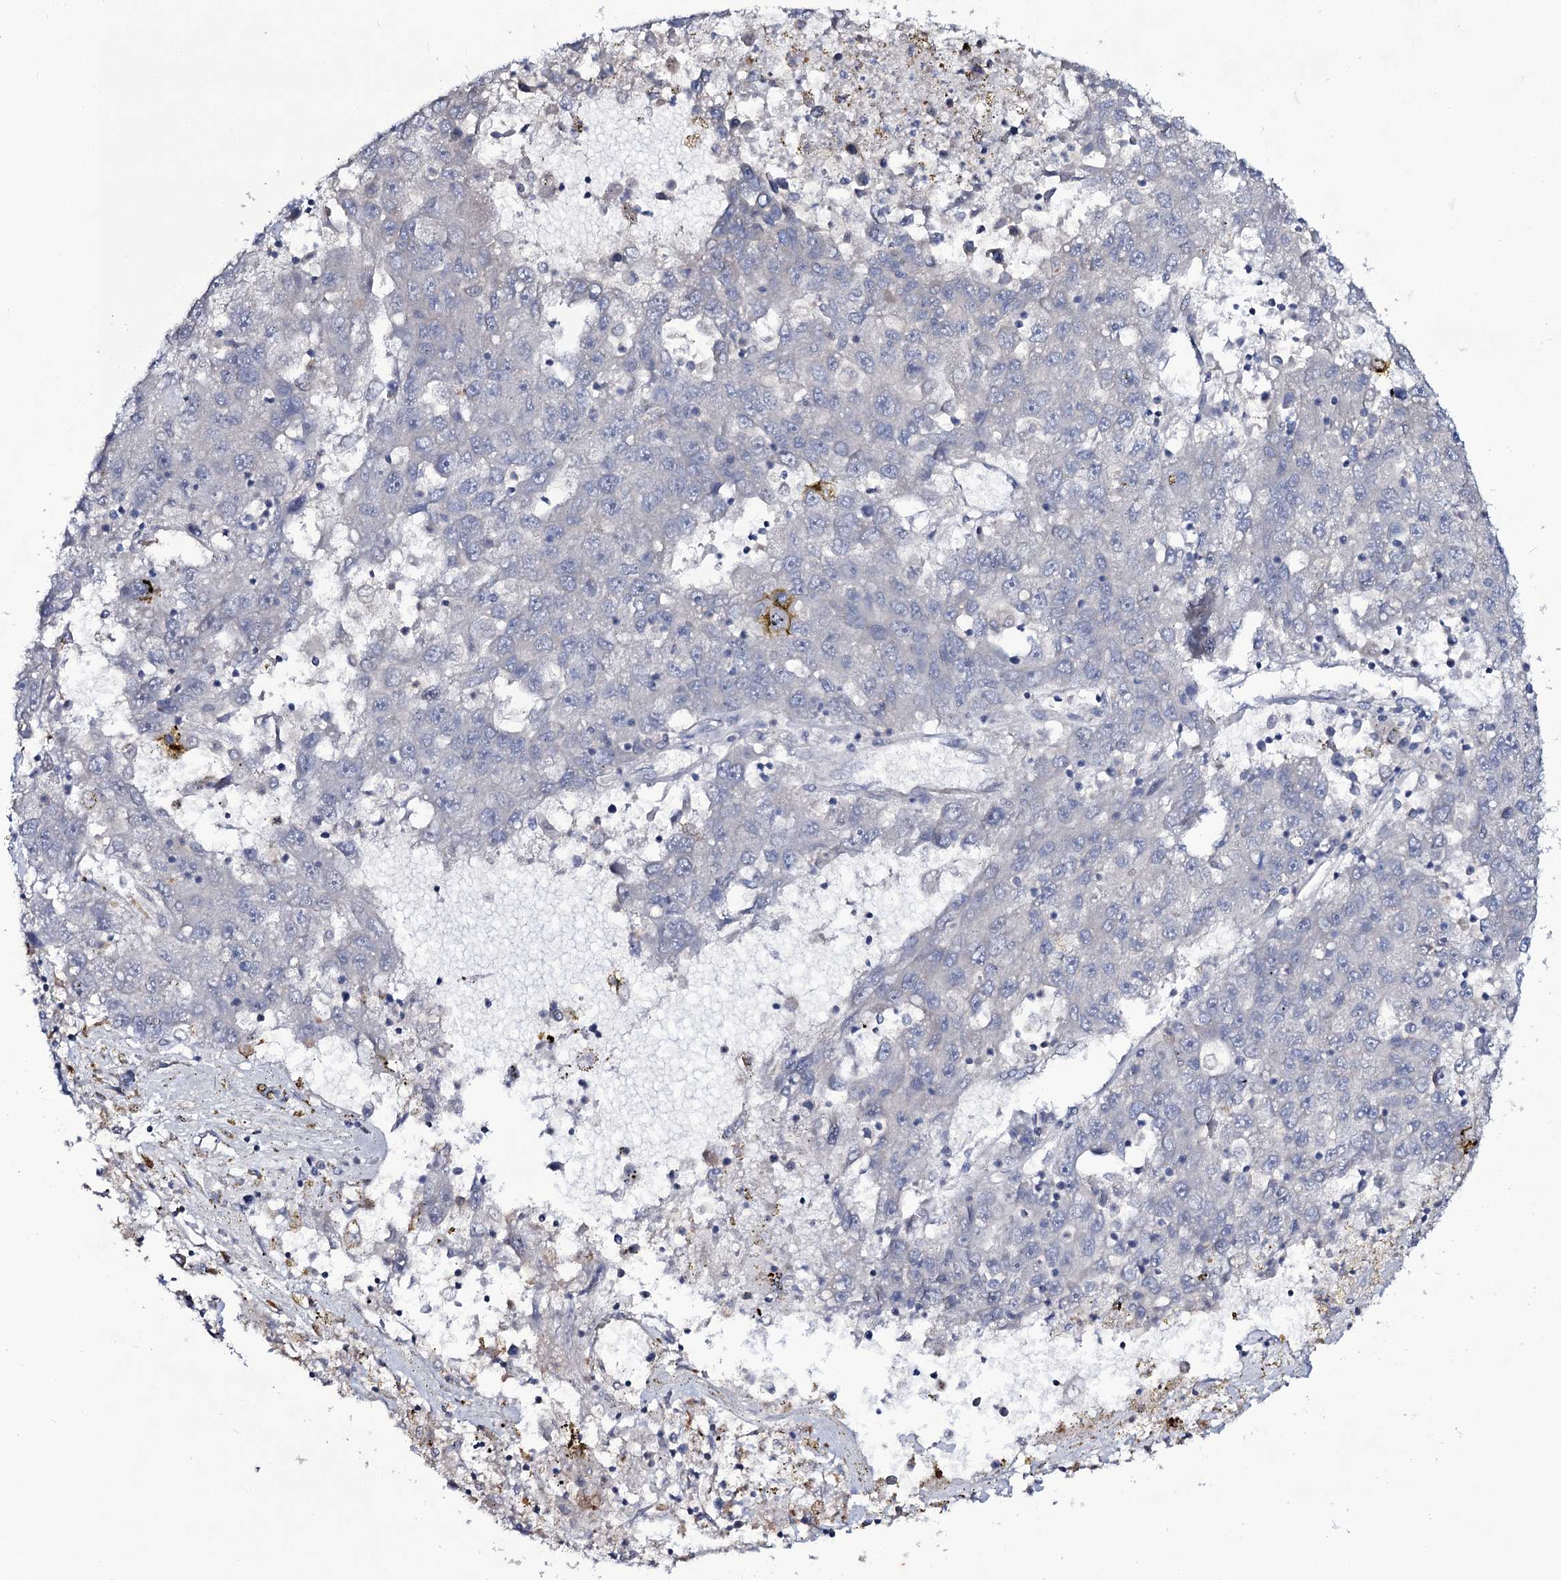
{"staining": {"intensity": "negative", "quantity": "none", "location": "none"}, "tissue": "liver cancer", "cell_type": "Tumor cells", "image_type": "cancer", "snomed": [{"axis": "morphology", "description": "Carcinoma, Hepatocellular, NOS"}, {"axis": "topography", "description": "Liver"}], "caption": "This is an immunohistochemistry (IHC) histopathology image of human liver cancer. There is no staining in tumor cells.", "gene": "SNAP23", "patient": {"sex": "male", "age": 49}}